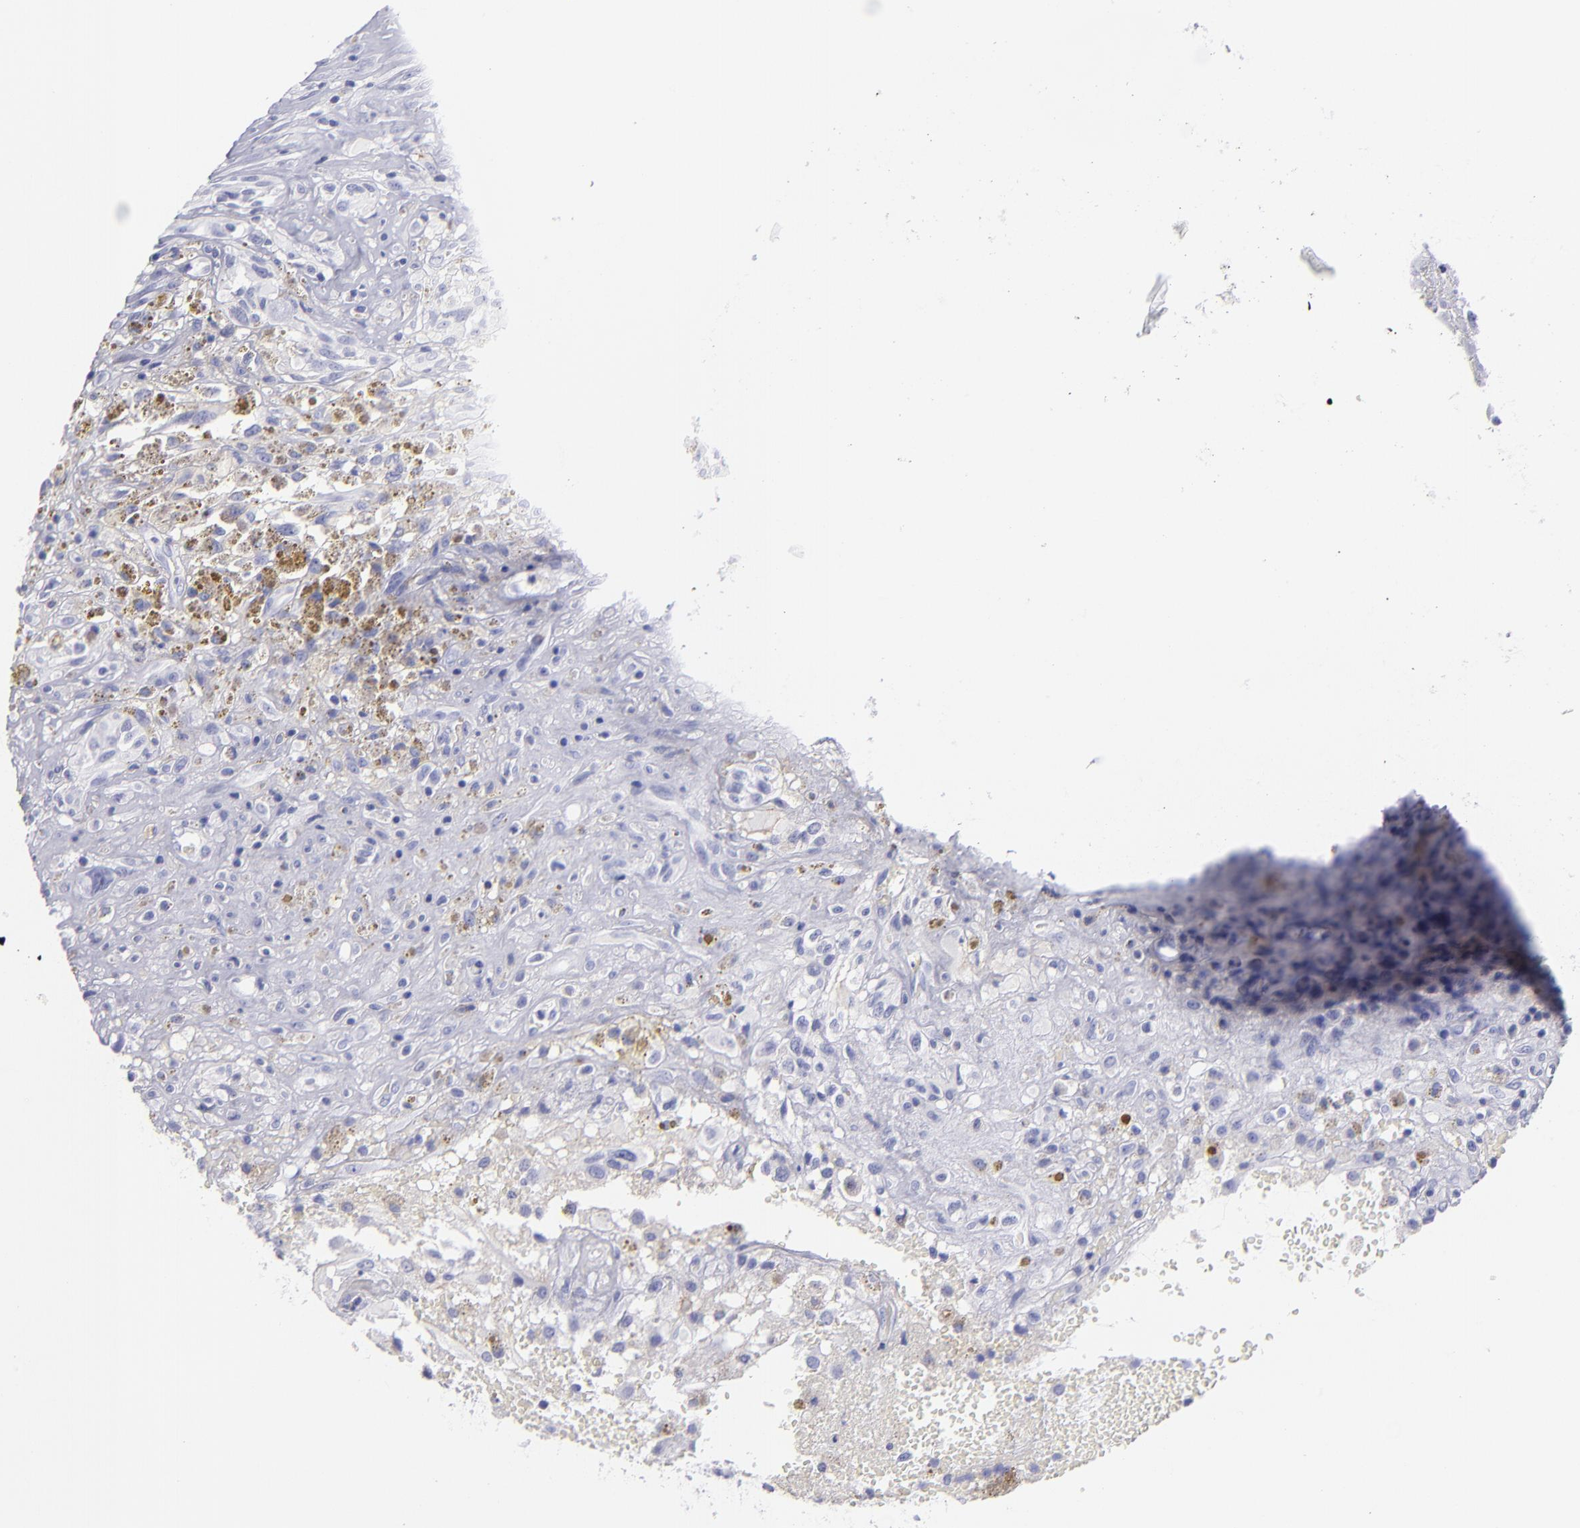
{"staining": {"intensity": "negative", "quantity": "none", "location": "none"}, "tissue": "glioma", "cell_type": "Tumor cells", "image_type": "cancer", "snomed": [{"axis": "morphology", "description": "Glioma, malignant, High grade"}, {"axis": "topography", "description": "Brain"}], "caption": "IHC of high-grade glioma (malignant) demonstrates no positivity in tumor cells.", "gene": "CD82", "patient": {"sex": "male", "age": 66}}